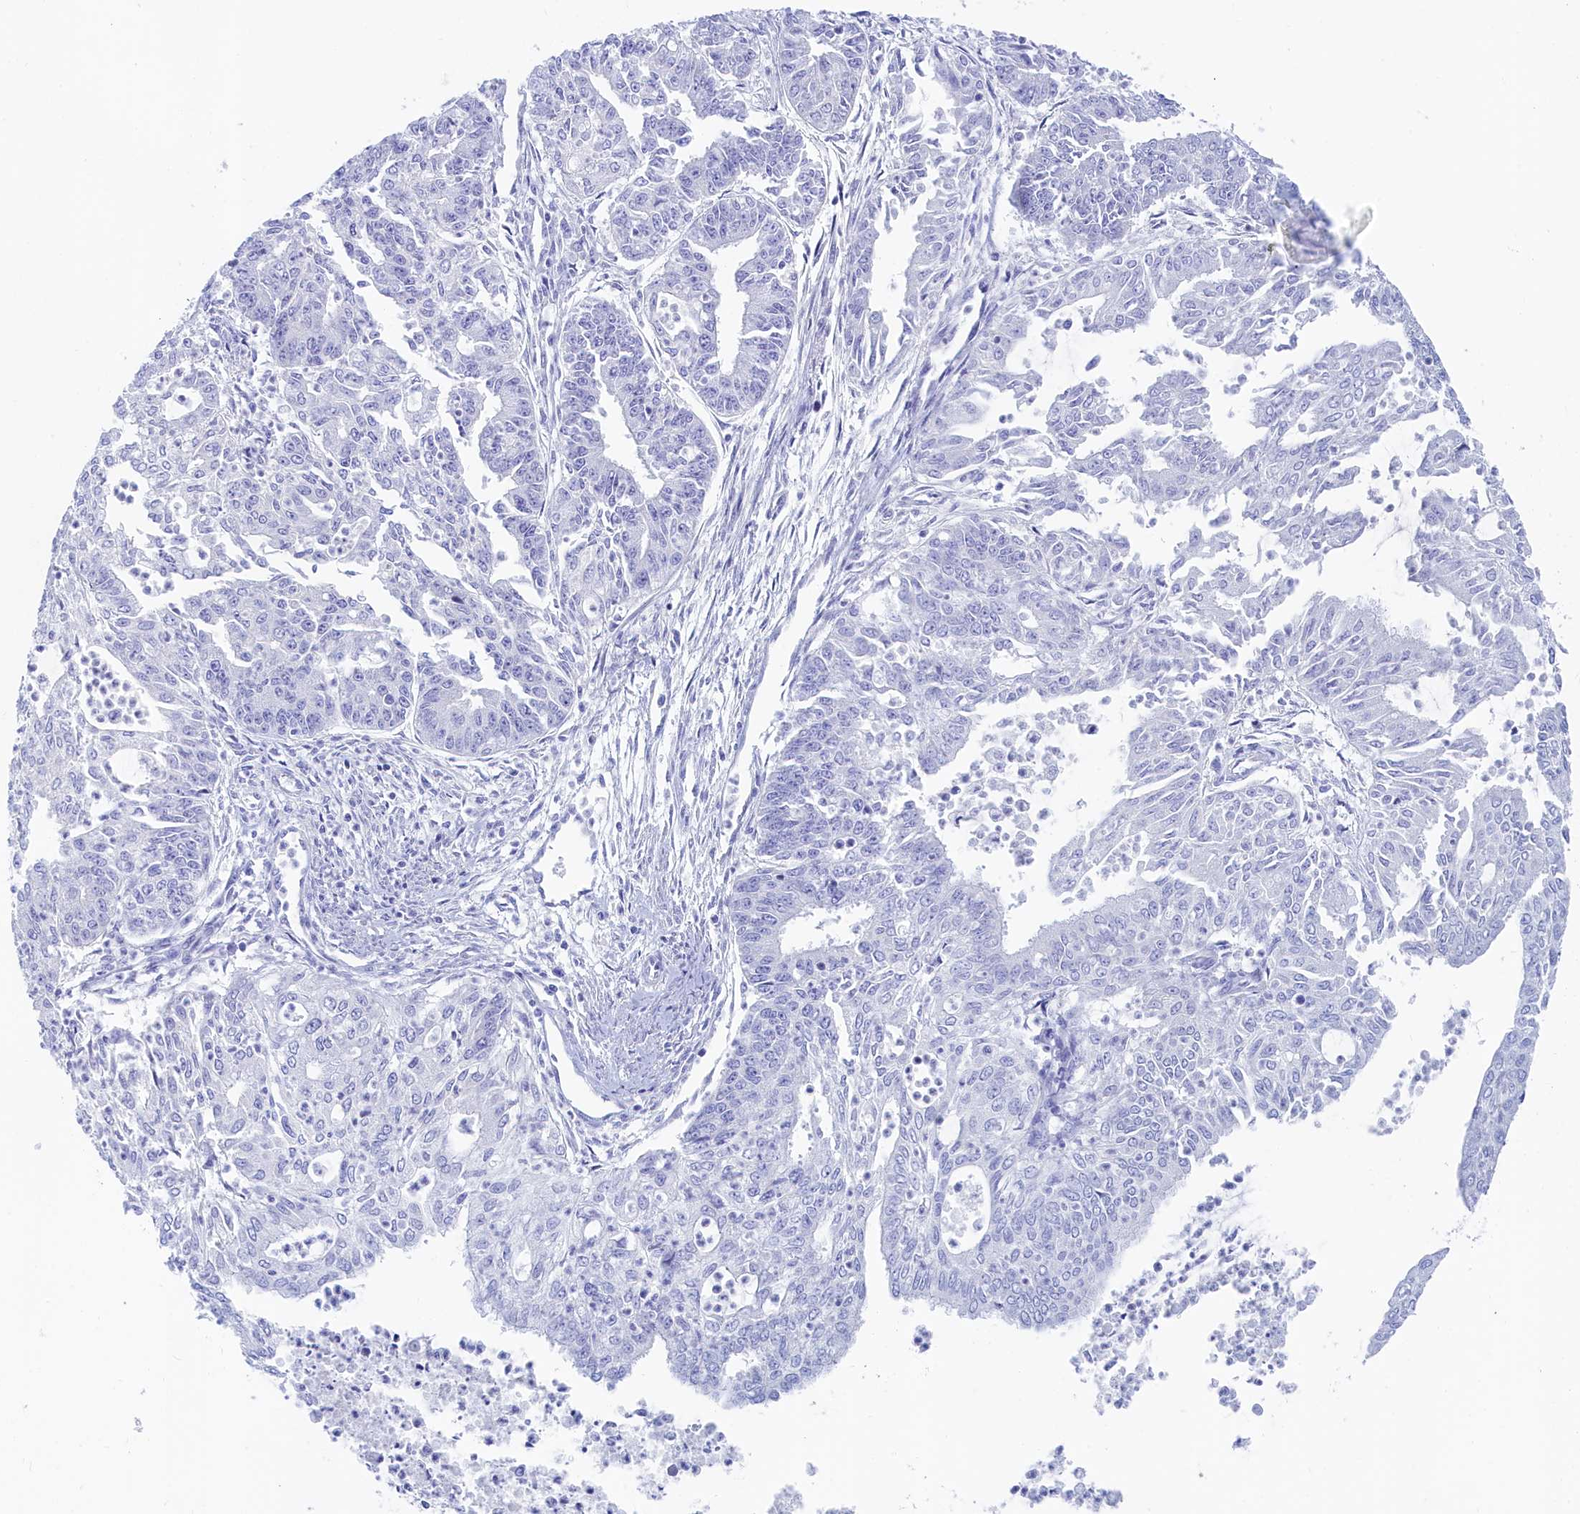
{"staining": {"intensity": "negative", "quantity": "none", "location": "none"}, "tissue": "endometrial cancer", "cell_type": "Tumor cells", "image_type": "cancer", "snomed": [{"axis": "morphology", "description": "Adenocarcinoma, NOS"}, {"axis": "topography", "description": "Endometrium"}], "caption": "A histopathology image of endometrial cancer stained for a protein demonstrates no brown staining in tumor cells. (DAB (3,3'-diaminobenzidine) immunohistochemistry (IHC) with hematoxylin counter stain).", "gene": "TRIM10", "patient": {"sex": "female", "age": 73}}